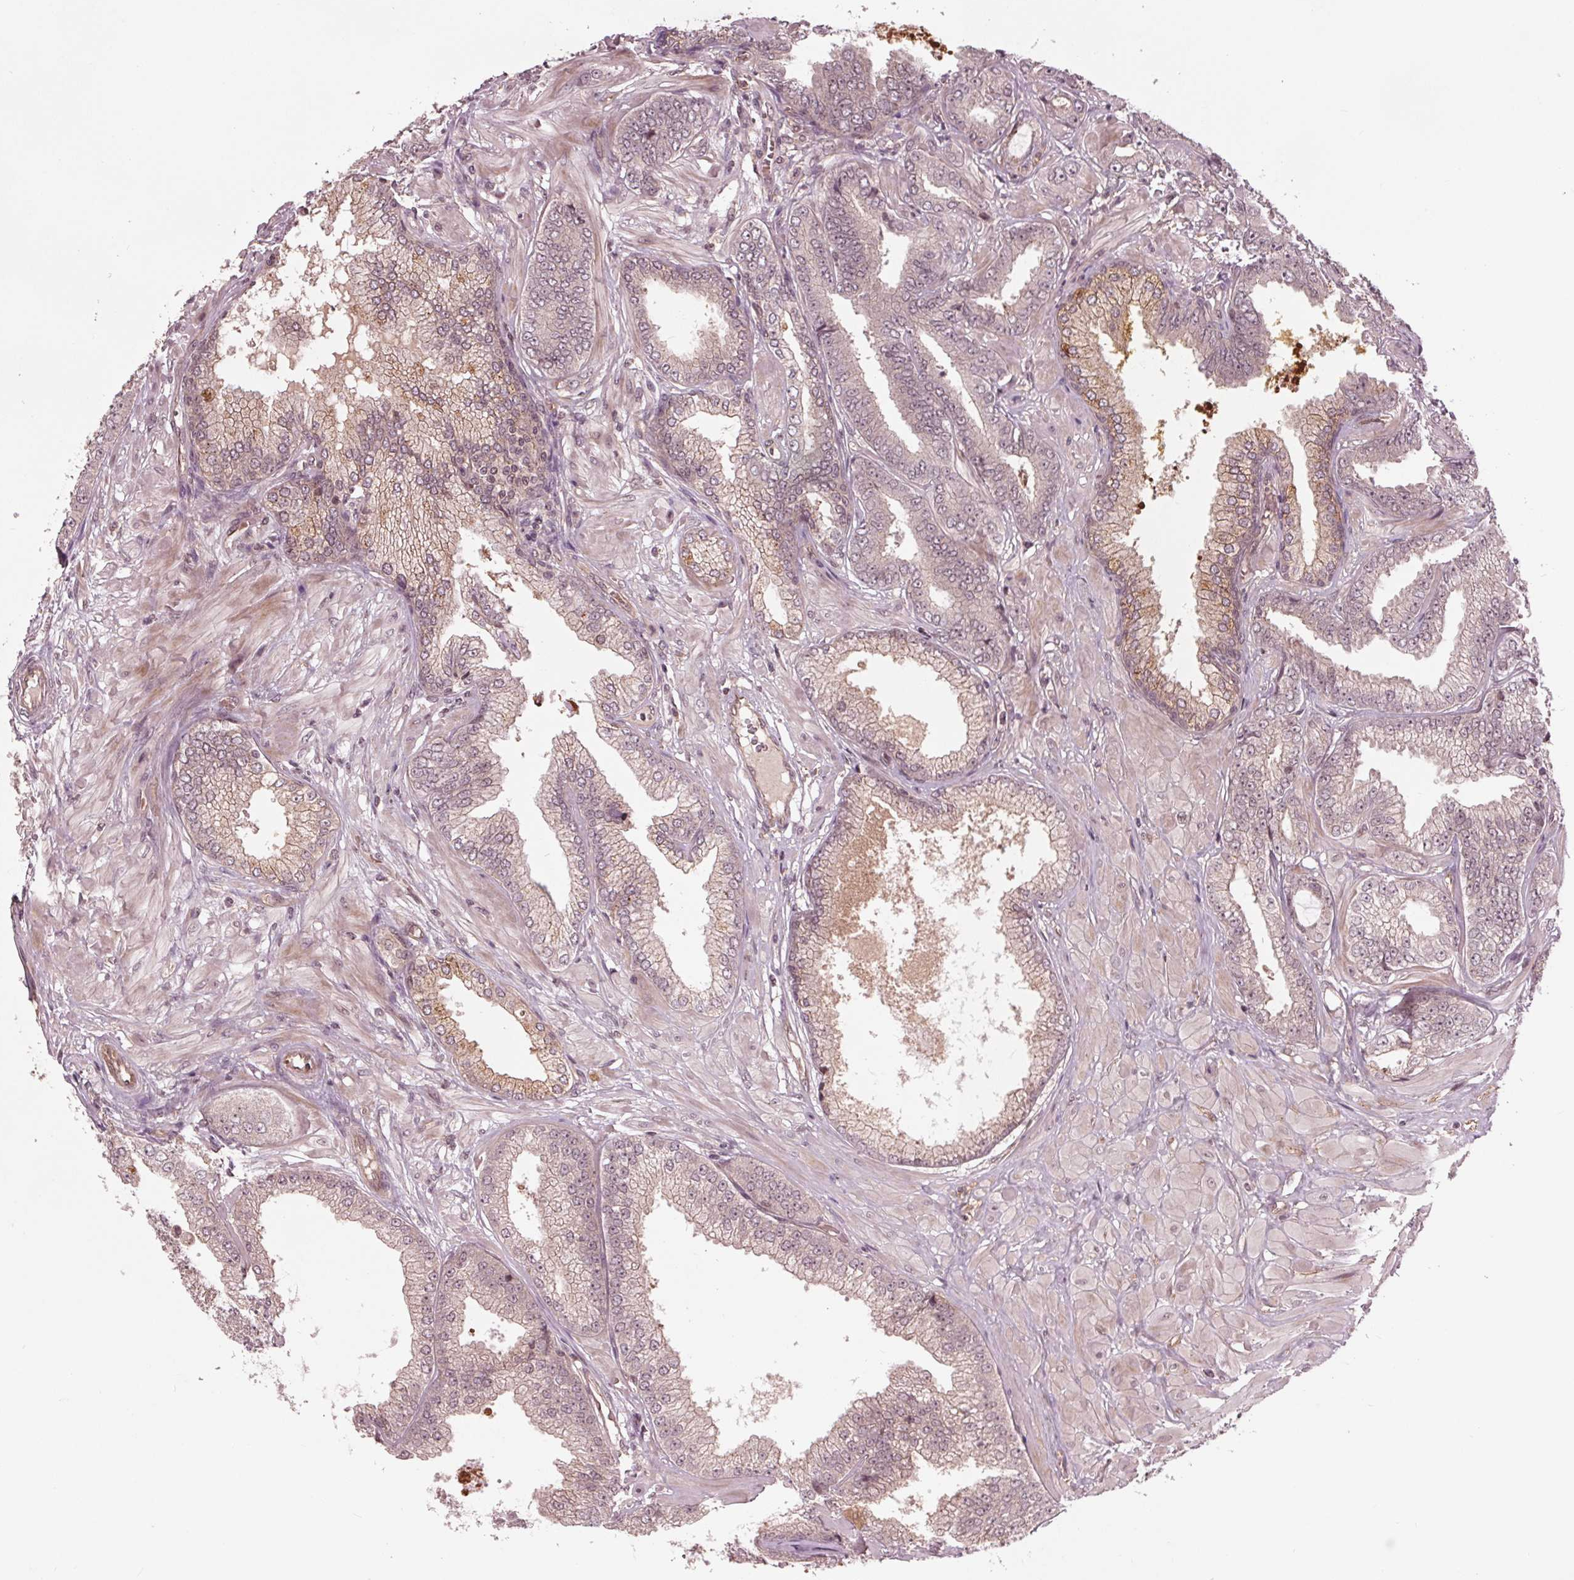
{"staining": {"intensity": "weak", "quantity": "<25%", "location": "cytoplasmic/membranous"}, "tissue": "prostate cancer", "cell_type": "Tumor cells", "image_type": "cancer", "snomed": [{"axis": "morphology", "description": "Adenocarcinoma, Low grade"}, {"axis": "topography", "description": "Prostate"}], "caption": "IHC histopathology image of neoplastic tissue: adenocarcinoma (low-grade) (prostate) stained with DAB exhibits no significant protein positivity in tumor cells. (Immunohistochemistry (ihc), brightfield microscopy, high magnification).", "gene": "BTBD1", "patient": {"sex": "male", "age": 55}}